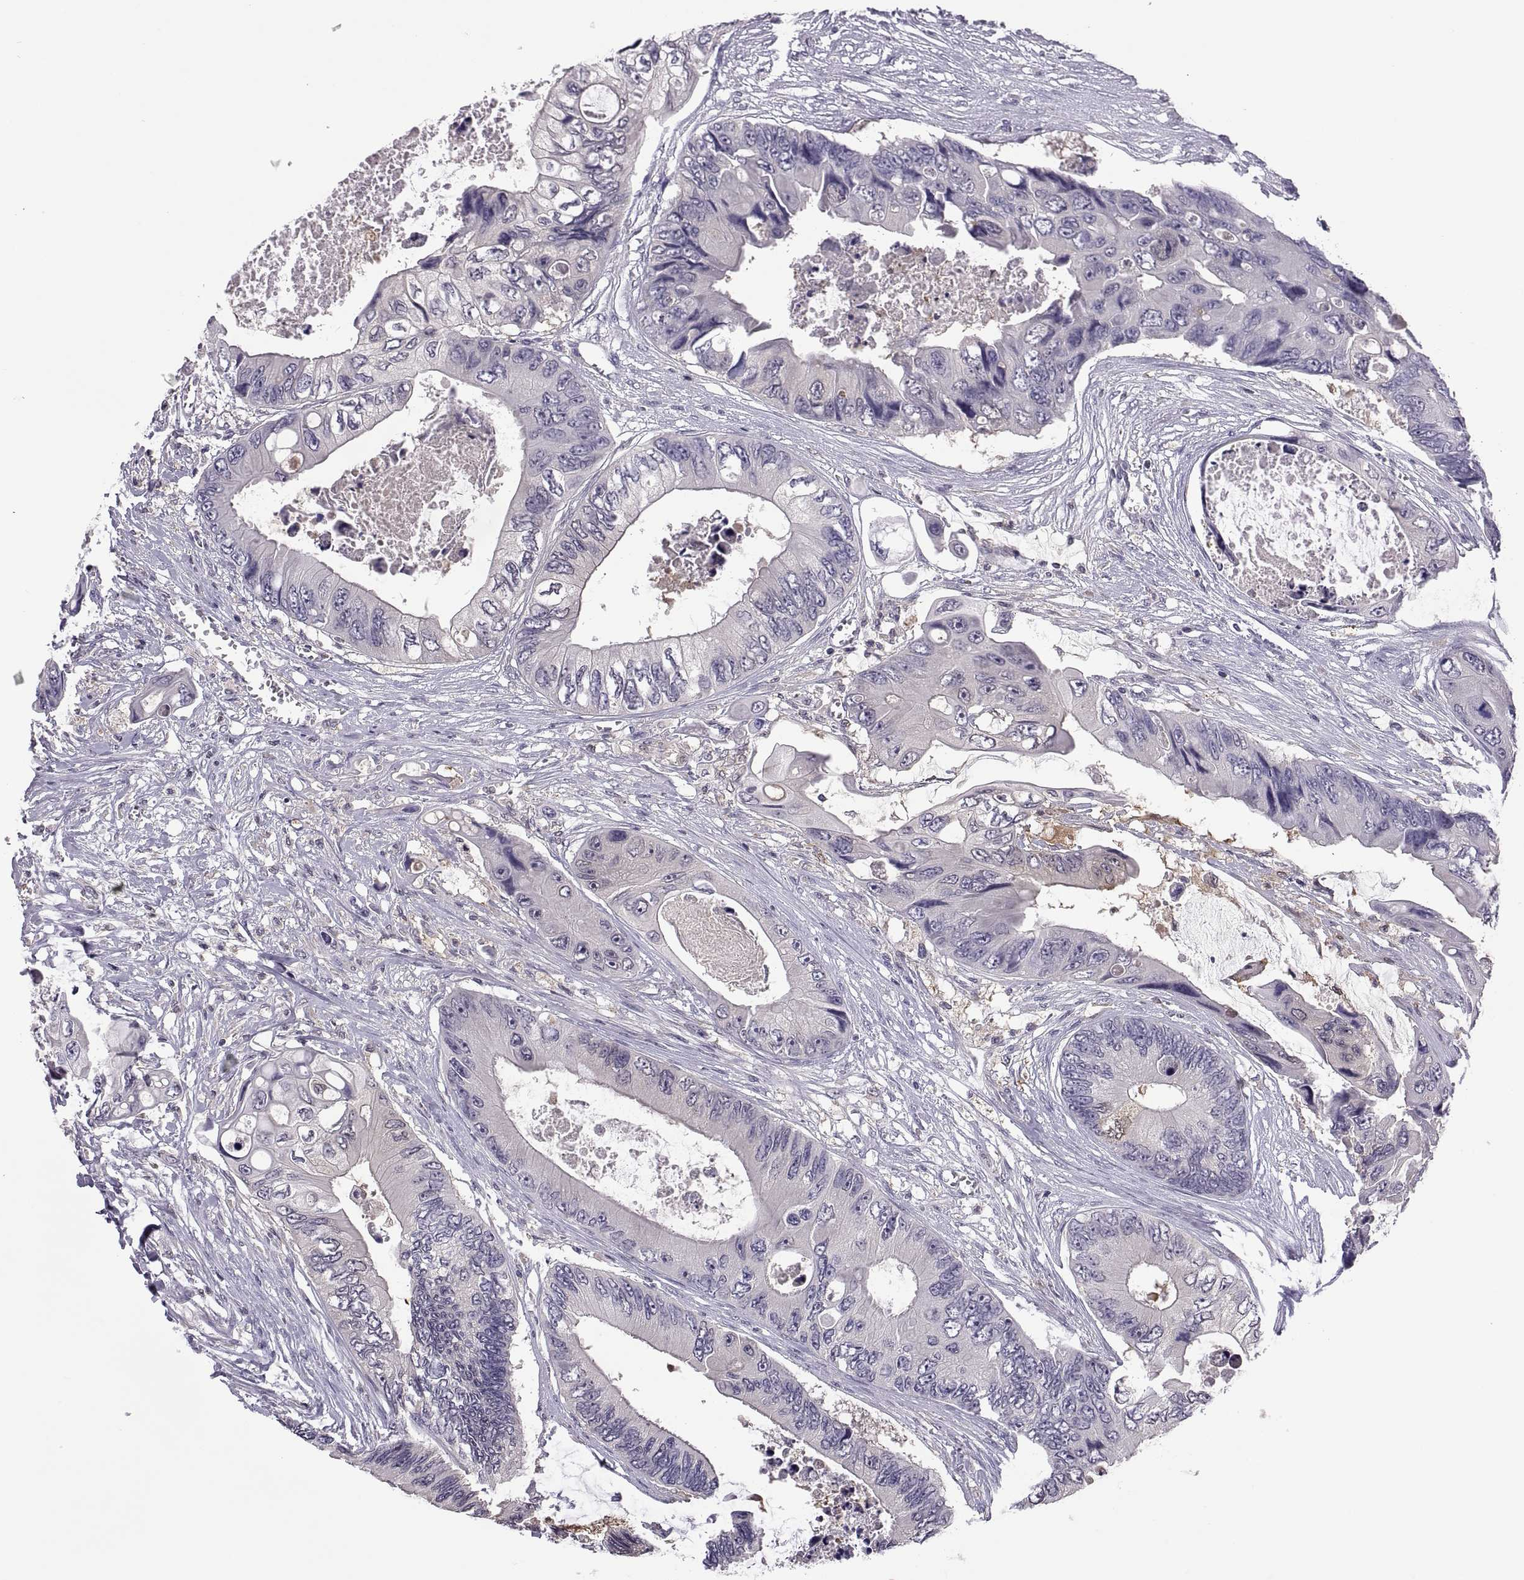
{"staining": {"intensity": "negative", "quantity": "none", "location": "none"}, "tissue": "colorectal cancer", "cell_type": "Tumor cells", "image_type": "cancer", "snomed": [{"axis": "morphology", "description": "Adenocarcinoma, NOS"}, {"axis": "topography", "description": "Rectum"}], "caption": "Immunohistochemistry of human adenocarcinoma (colorectal) exhibits no expression in tumor cells.", "gene": "FGF9", "patient": {"sex": "male", "age": 63}}